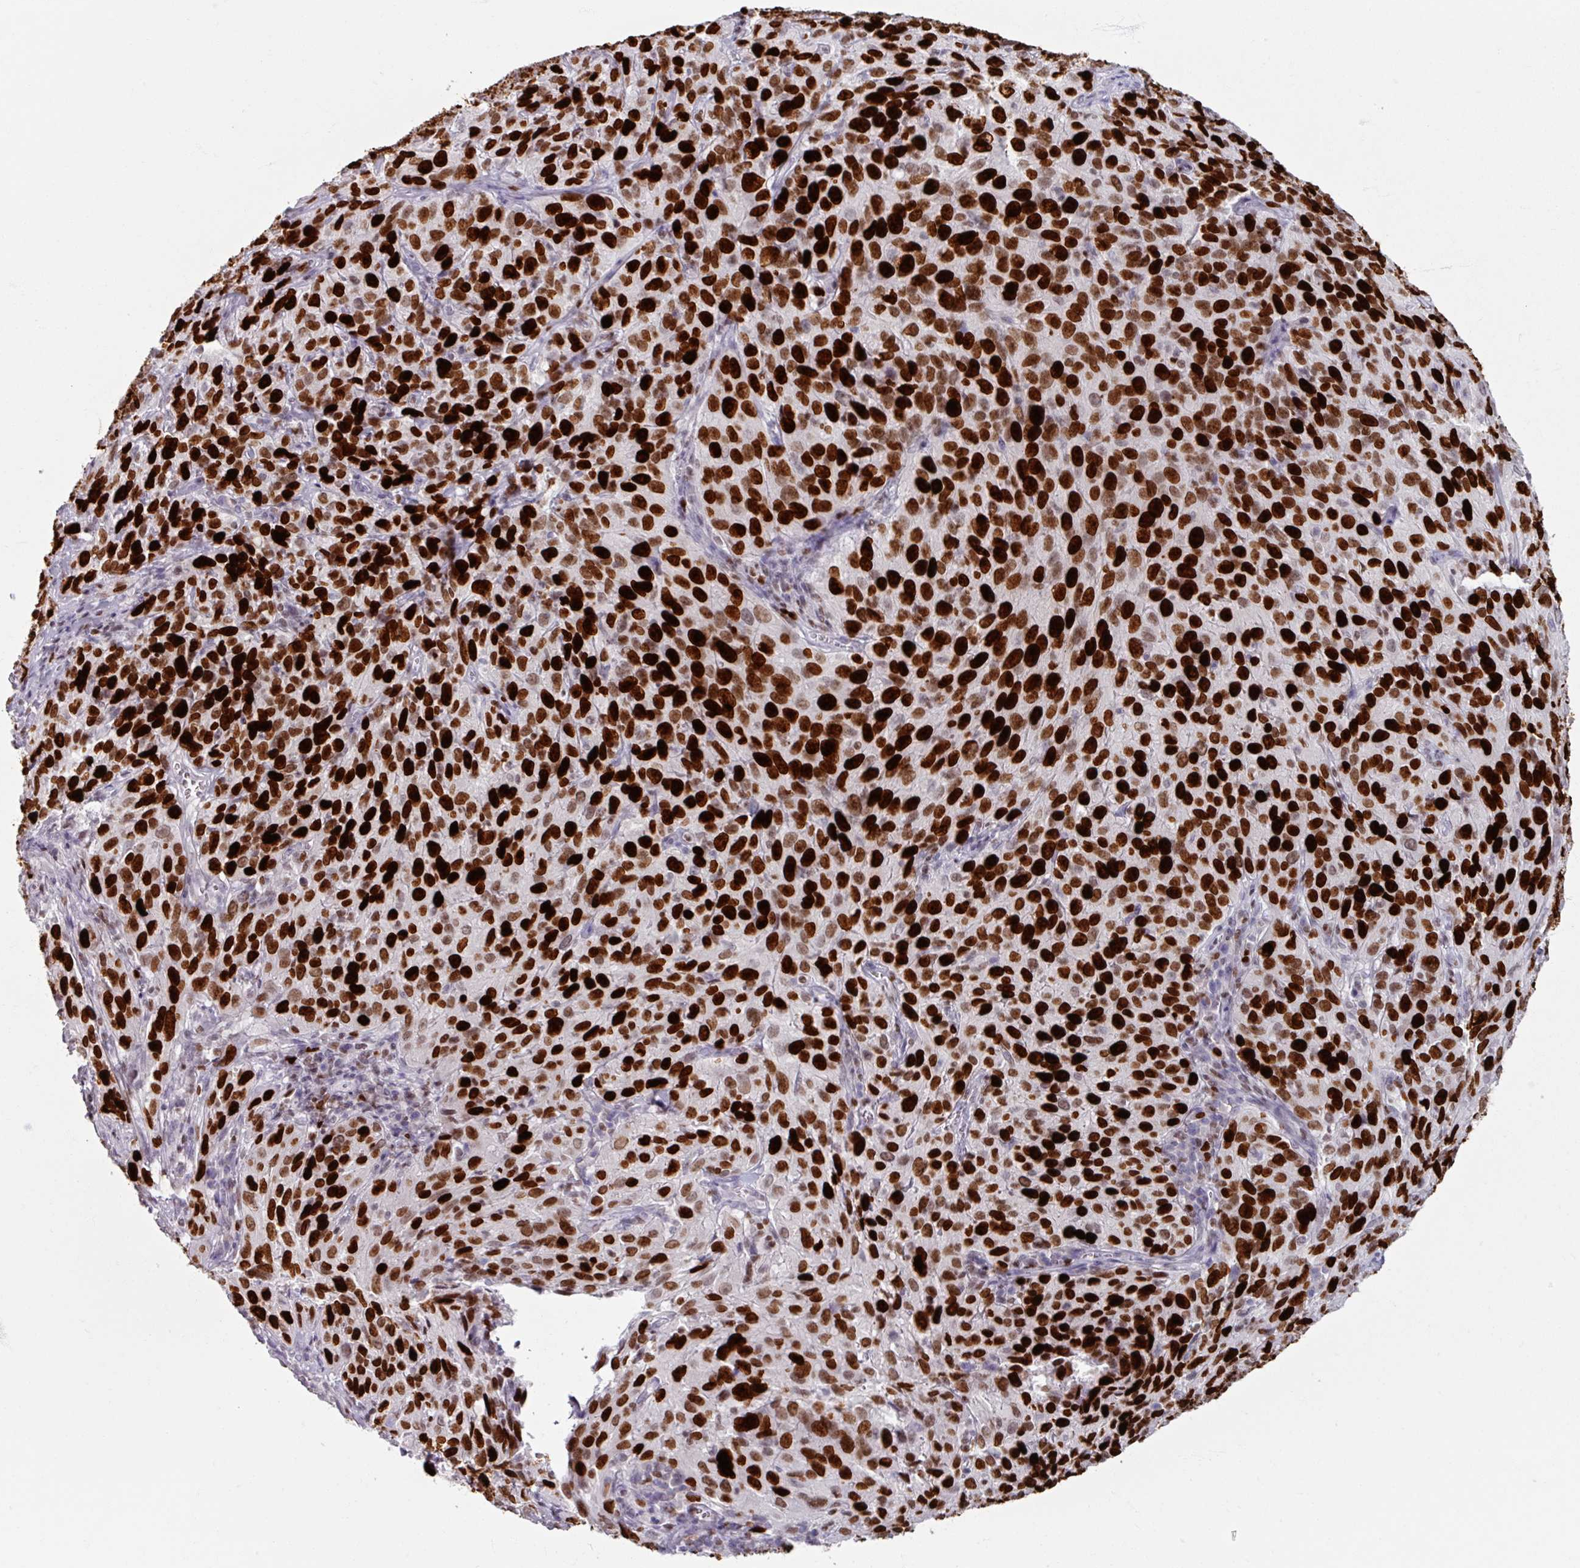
{"staining": {"intensity": "strong", "quantity": ">75%", "location": "nuclear"}, "tissue": "cervical cancer", "cell_type": "Tumor cells", "image_type": "cancer", "snomed": [{"axis": "morphology", "description": "Squamous cell carcinoma, NOS"}, {"axis": "topography", "description": "Cervix"}], "caption": "Immunohistochemical staining of squamous cell carcinoma (cervical) exhibits high levels of strong nuclear protein staining in approximately >75% of tumor cells.", "gene": "ATAD2", "patient": {"sex": "female", "age": 51}}